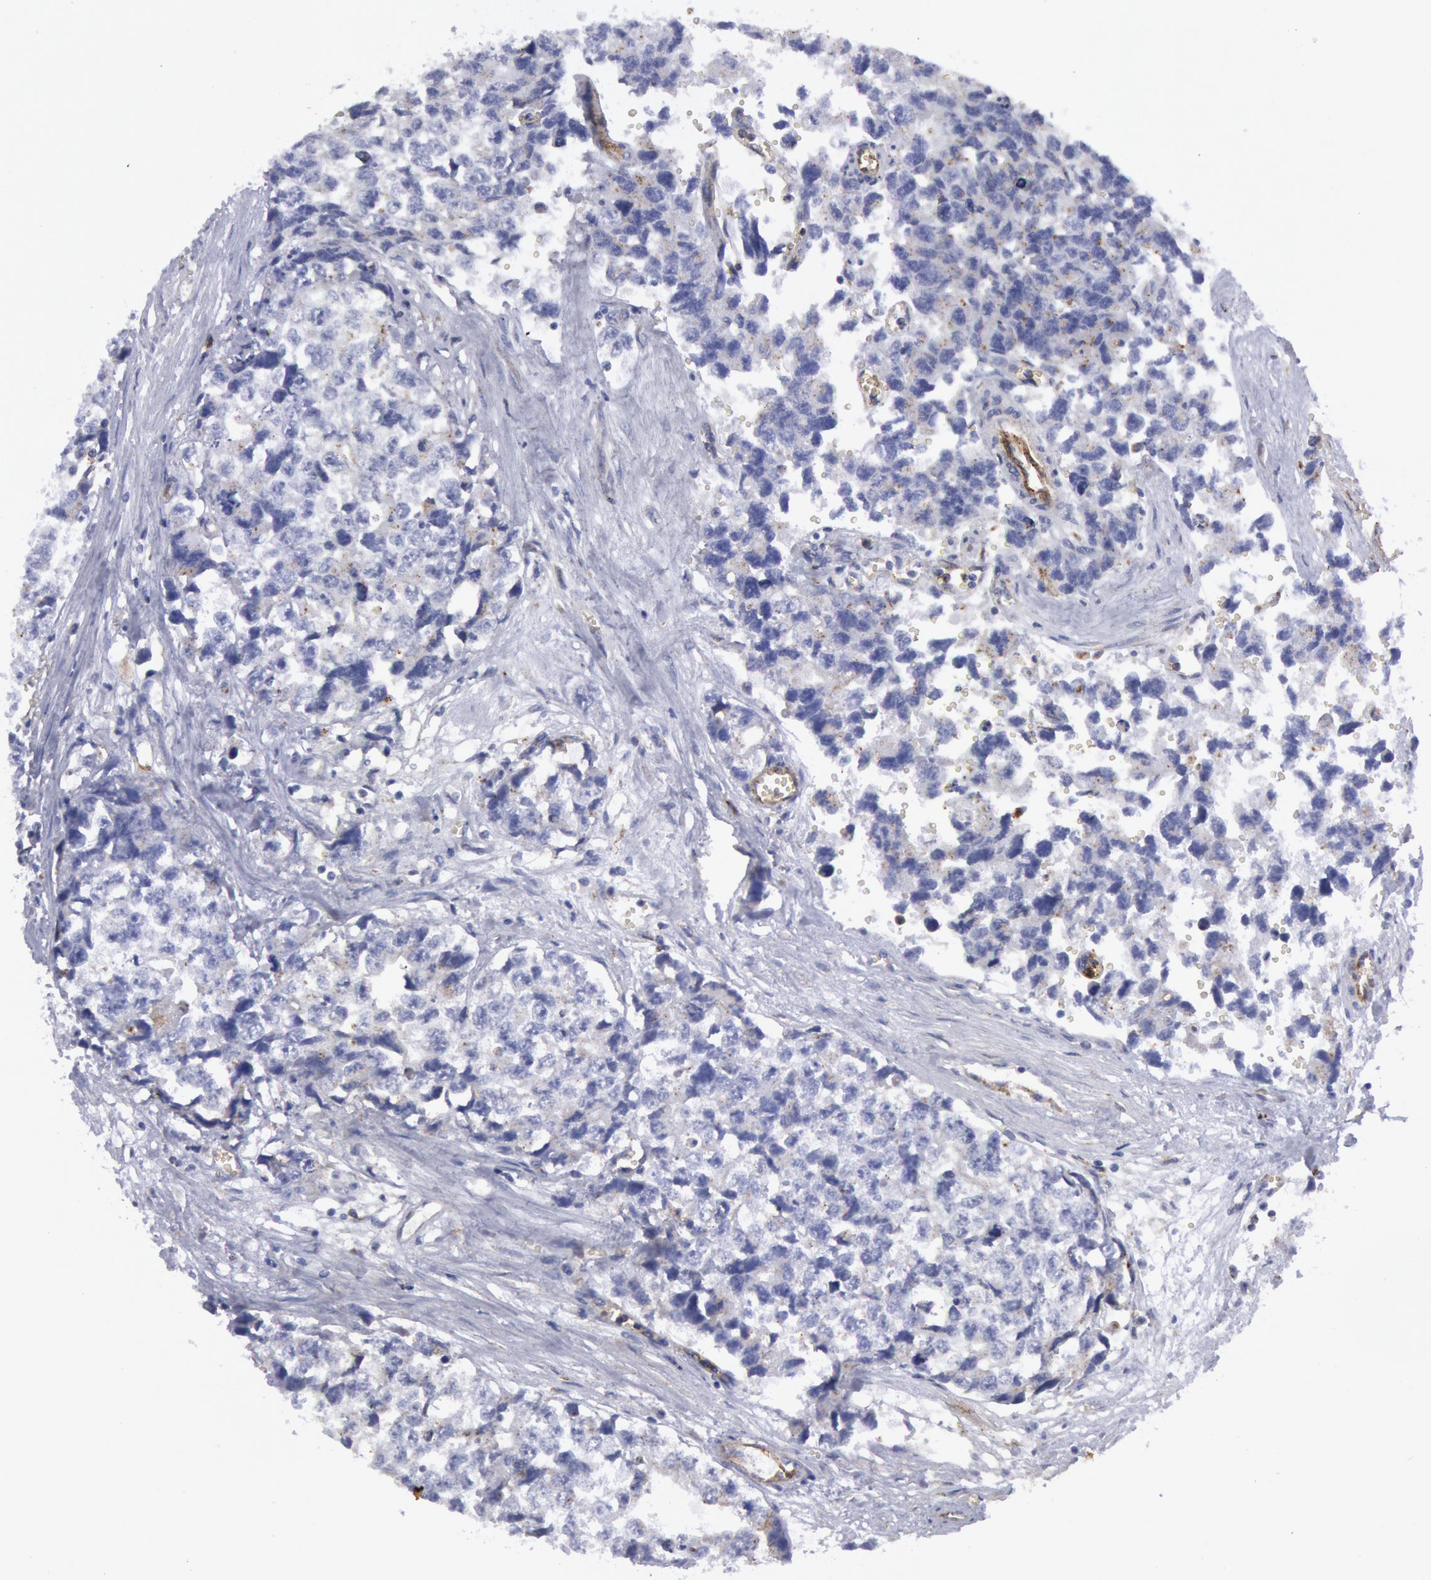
{"staining": {"intensity": "negative", "quantity": "none", "location": "none"}, "tissue": "testis cancer", "cell_type": "Tumor cells", "image_type": "cancer", "snomed": [{"axis": "morphology", "description": "Carcinoma, Embryonal, NOS"}, {"axis": "topography", "description": "Testis"}], "caption": "This is an immunohistochemistry (IHC) image of human testis cancer (embryonal carcinoma). There is no positivity in tumor cells.", "gene": "FLOT1", "patient": {"sex": "male", "age": 31}}